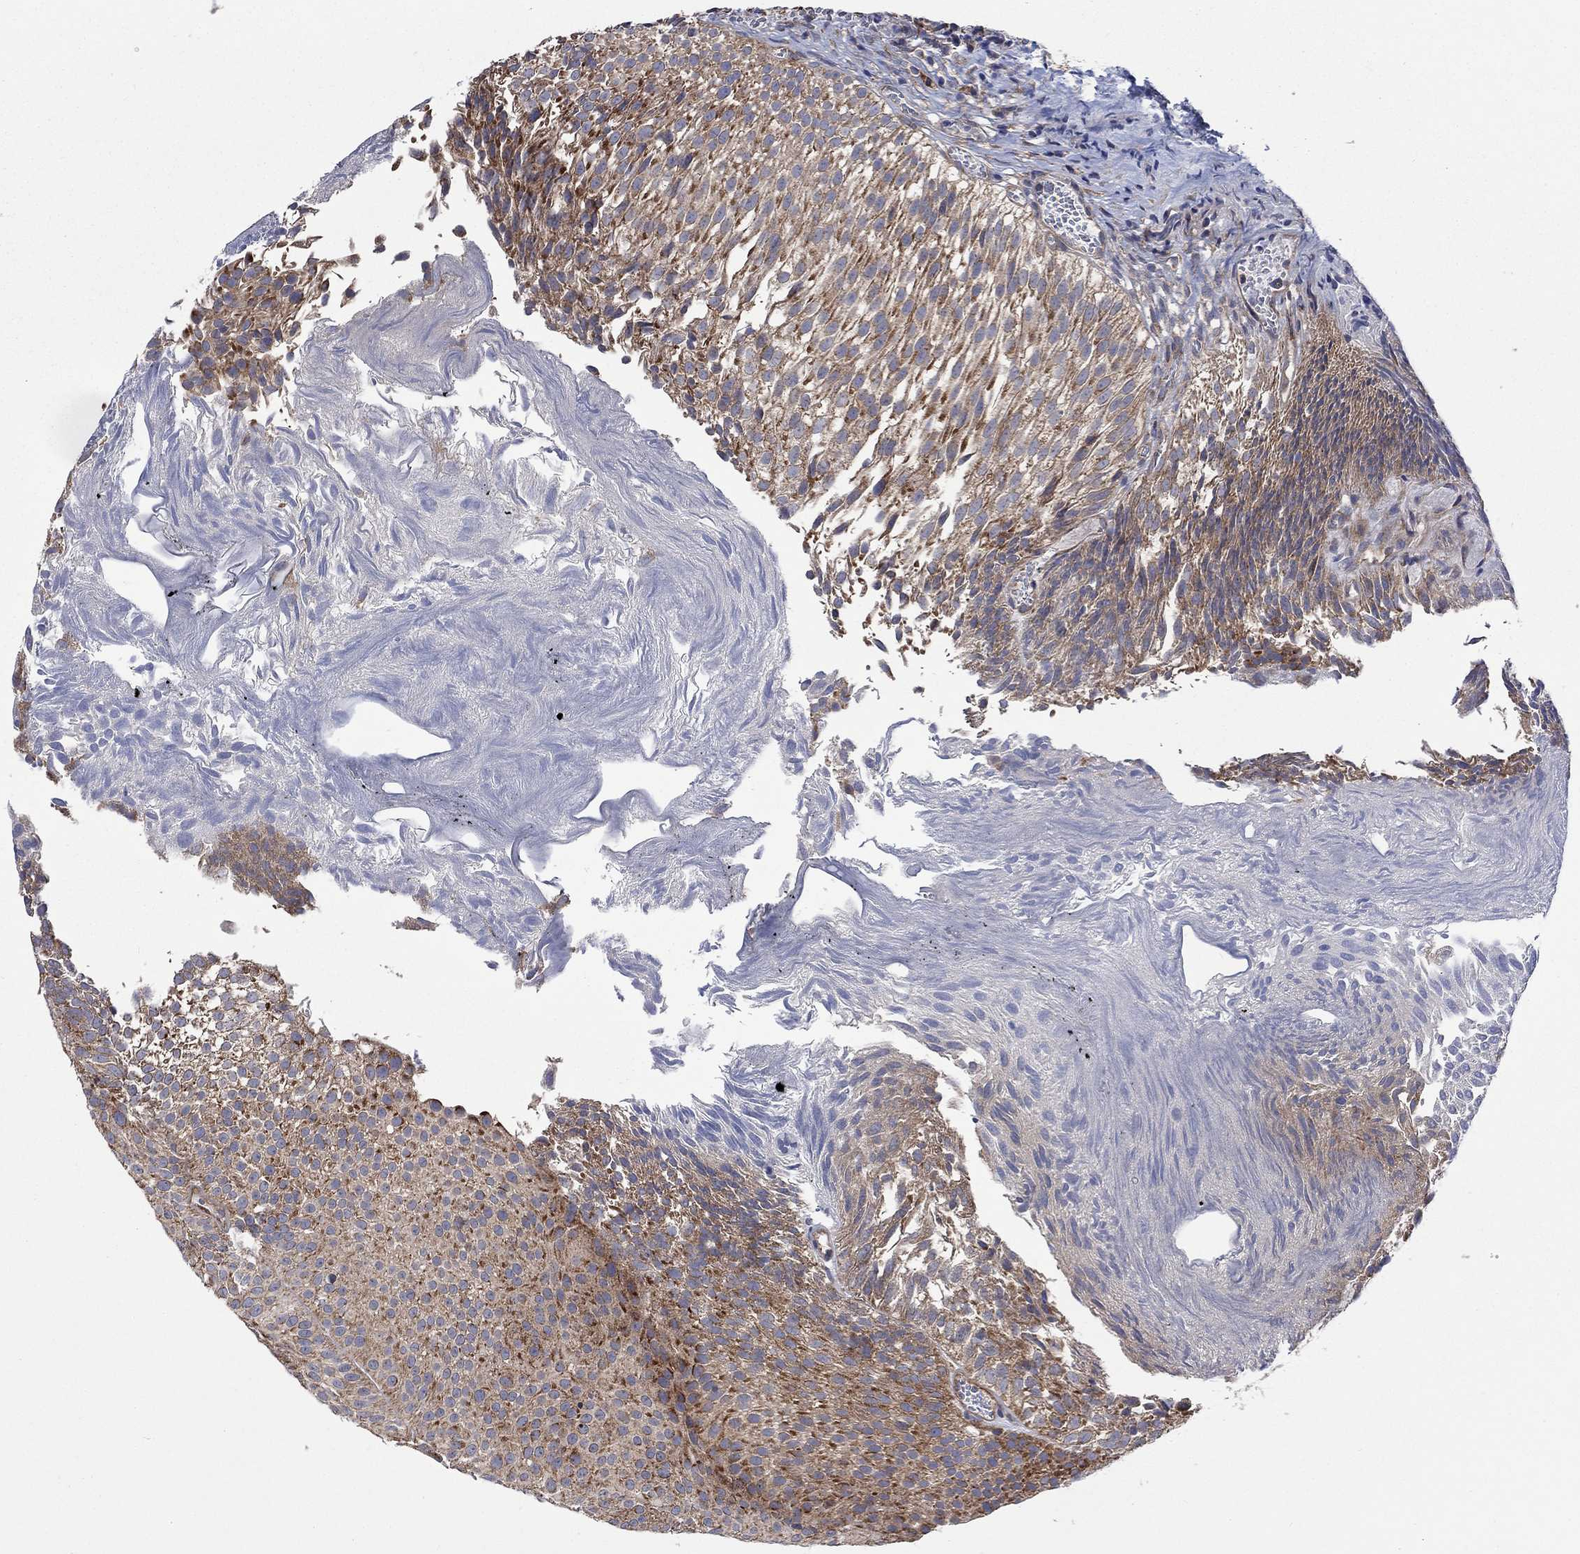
{"staining": {"intensity": "strong", "quantity": "25%-75%", "location": "cytoplasmic/membranous"}, "tissue": "urothelial cancer", "cell_type": "Tumor cells", "image_type": "cancer", "snomed": [{"axis": "morphology", "description": "Urothelial carcinoma, Low grade"}, {"axis": "topography", "description": "Urinary bladder"}], "caption": "Immunohistochemistry (IHC) histopathology image of human urothelial carcinoma (low-grade) stained for a protein (brown), which shows high levels of strong cytoplasmic/membranous positivity in about 25%-75% of tumor cells.", "gene": "RPLP0", "patient": {"sex": "male", "age": 65}}